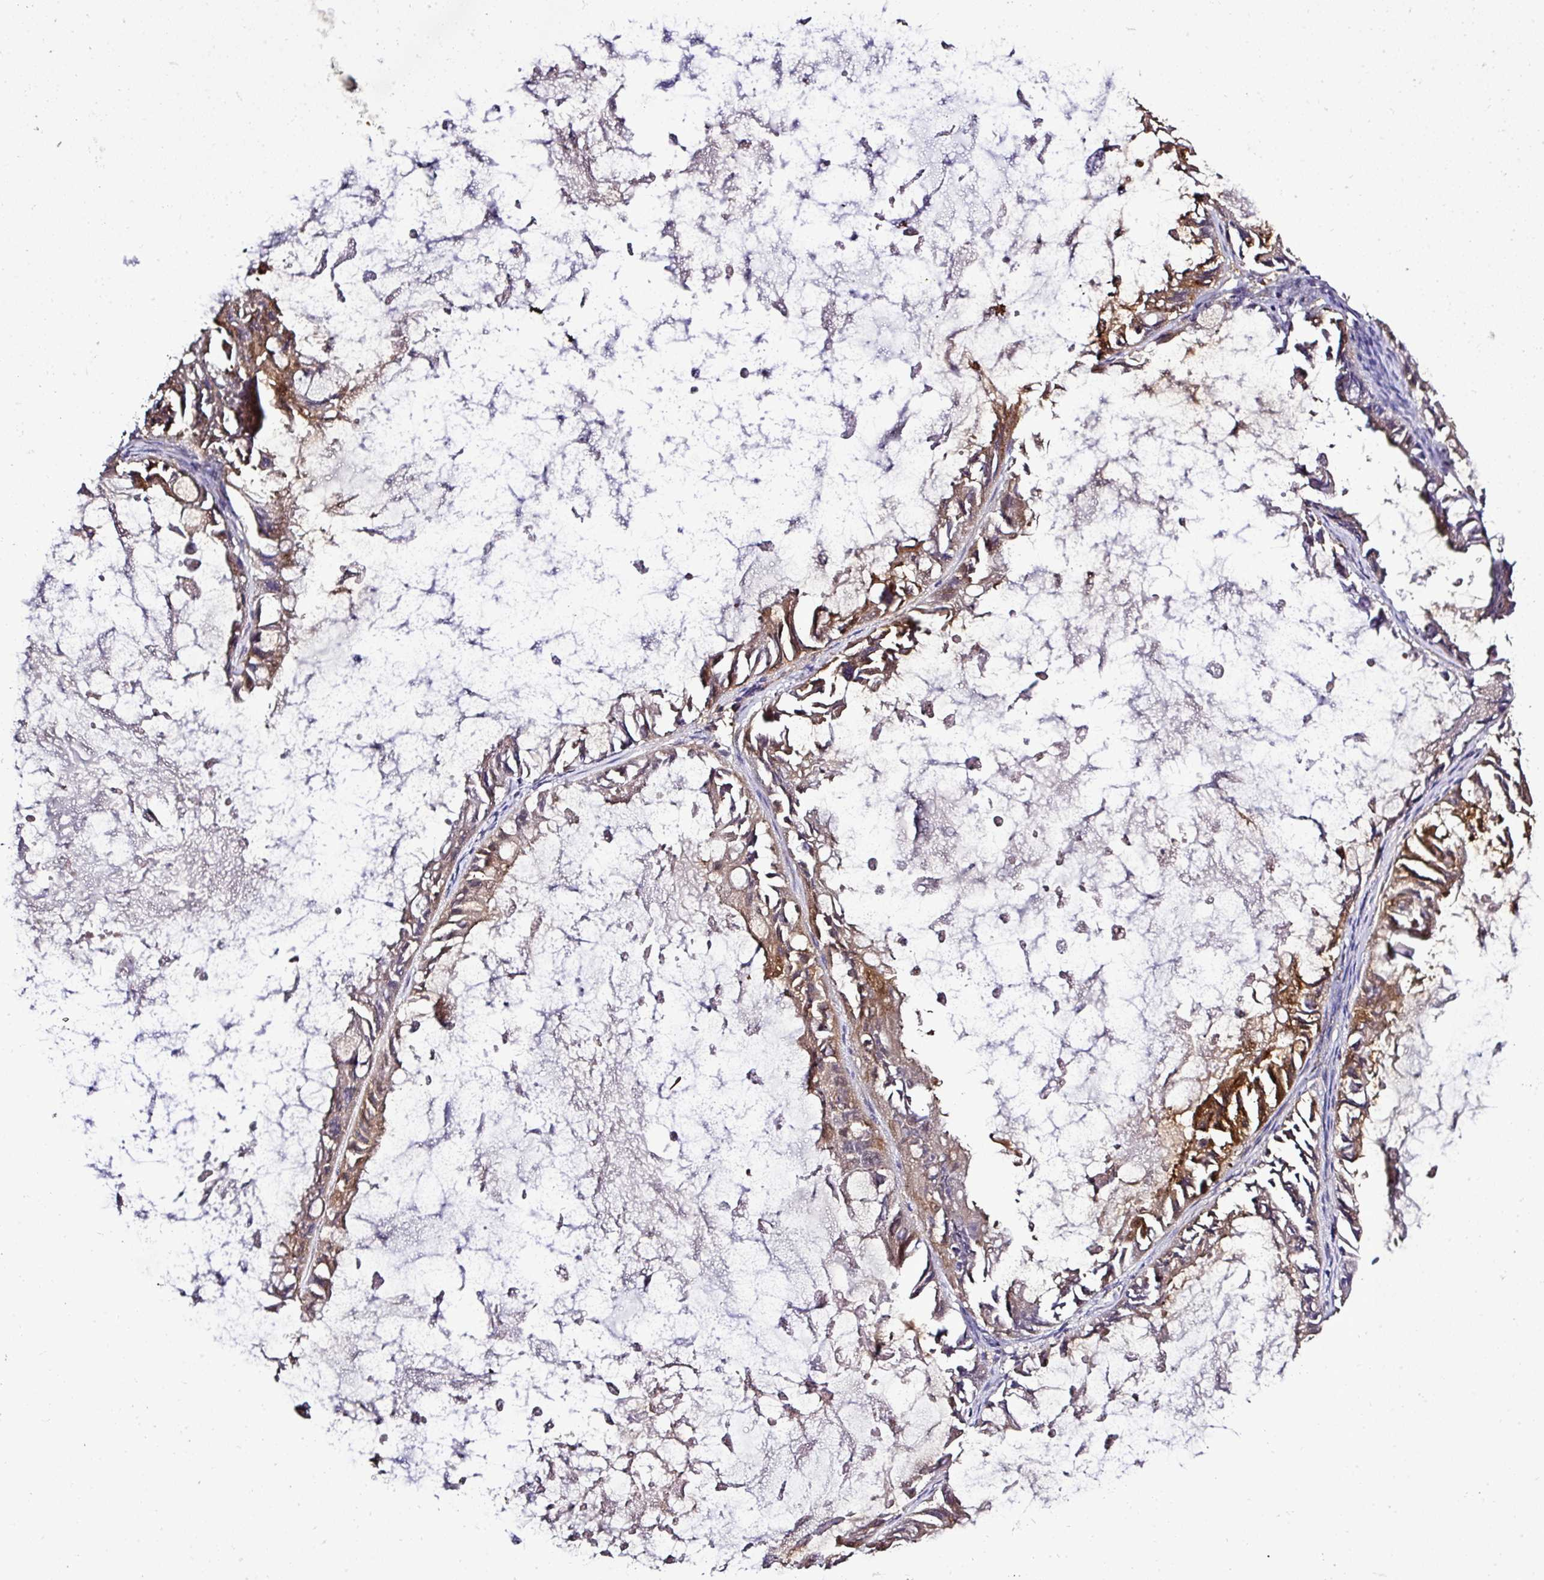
{"staining": {"intensity": "moderate", "quantity": "25%-75%", "location": "cytoplasmic/membranous"}, "tissue": "ovarian cancer", "cell_type": "Tumor cells", "image_type": "cancer", "snomed": [{"axis": "morphology", "description": "Cystadenocarcinoma, mucinous, NOS"}, {"axis": "topography", "description": "Ovary"}], "caption": "Ovarian cancer (mucinous cystadenocarcinoma) was stained to show a protein in brown. There is medium levels of moderate cytoplasmic/membranous positivity in approximately 25%-75% of tumor cells.", "gene": "TMEM107", "patient": {"sex": "female", "age": 61}}